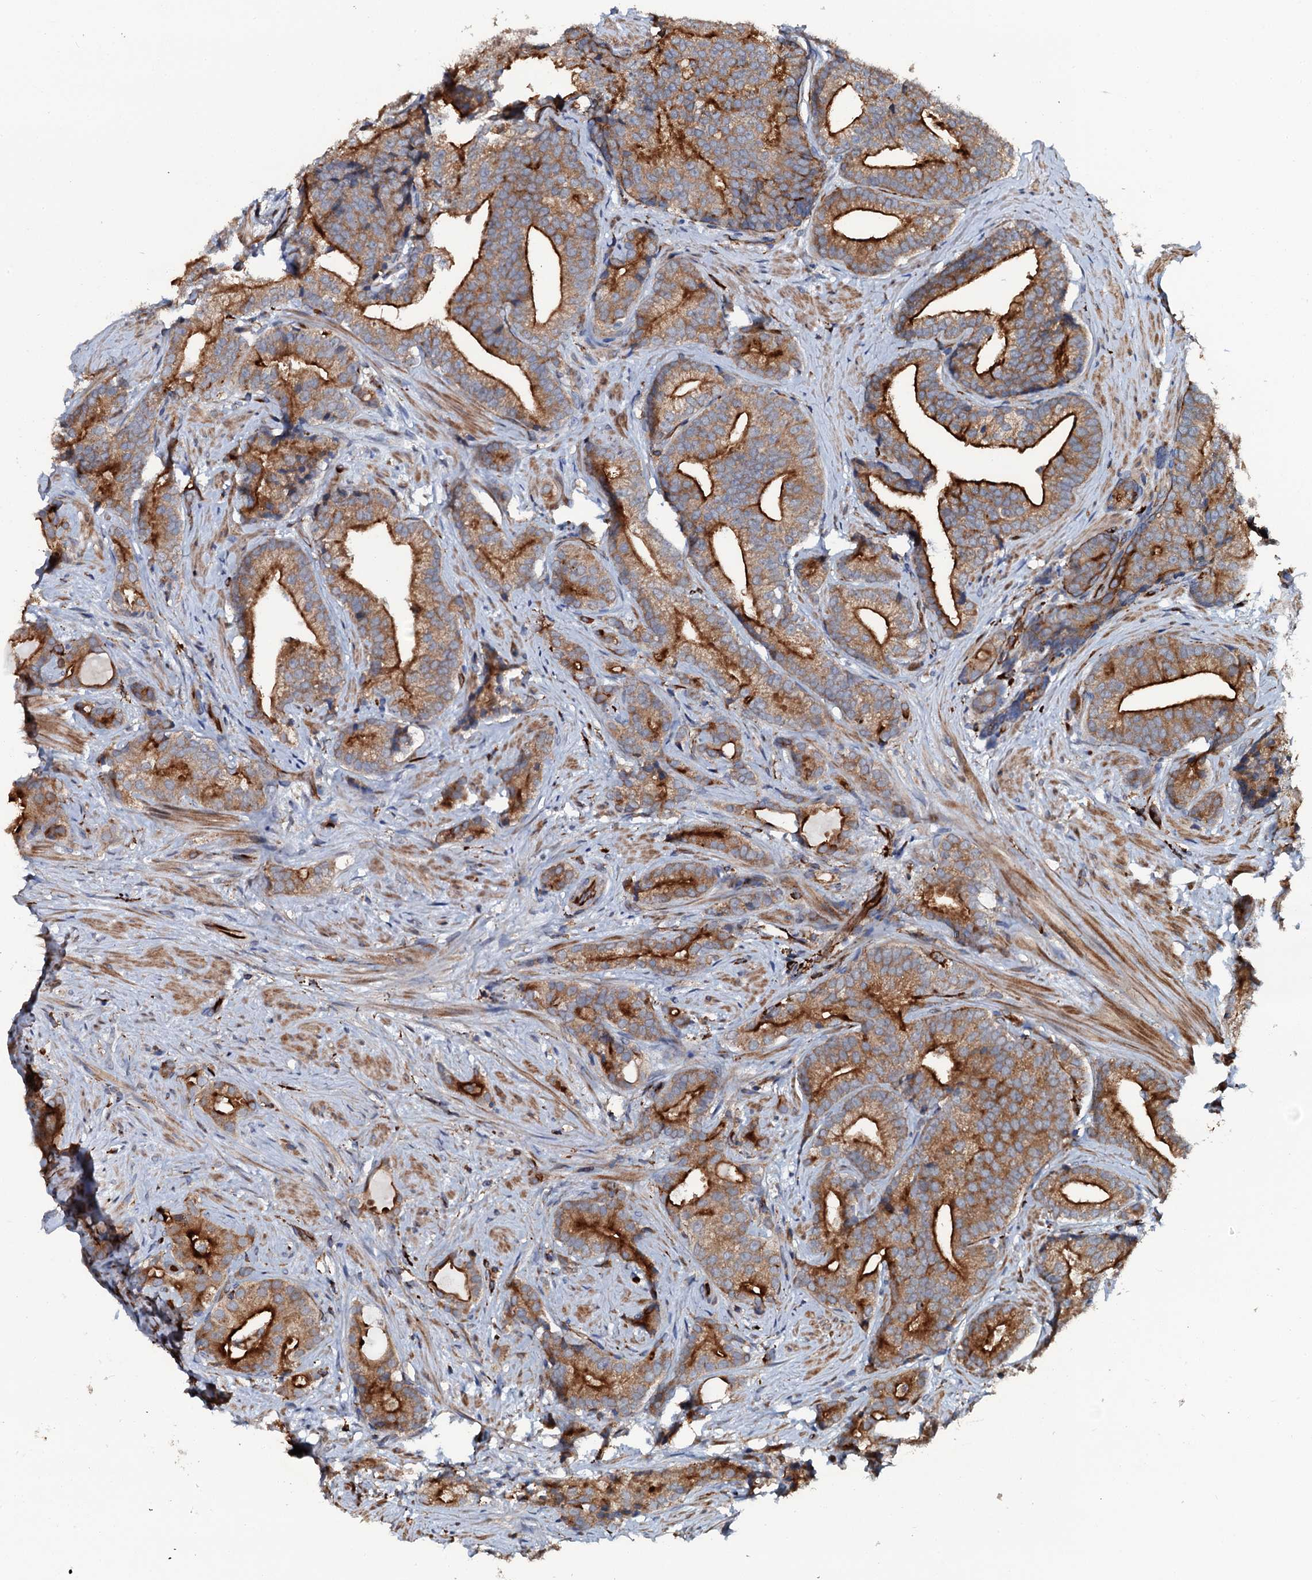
{"staining": {"intensity": "strong", "quantity": ">75%", "location": "cytoplasmic/membranous"}, "tissue": "prostate cancer", "cell_type": "Tumor cells", "image_type": "cancer", "snomed": [{"axis": "morphology", "description": "Adenocarcinoma, Low grade"}, {"axis": "topography", "description": "Prostate"}], "caption": "Immunohistochemical staining of human low-grade adenocarcinoma (prostate) exhibits high levels of strong cytoplasmic/membranous protein expression in about >75% of tumor cells.", "gene": "VAMP8", "patient": {"sex": "male", "age": 71}}